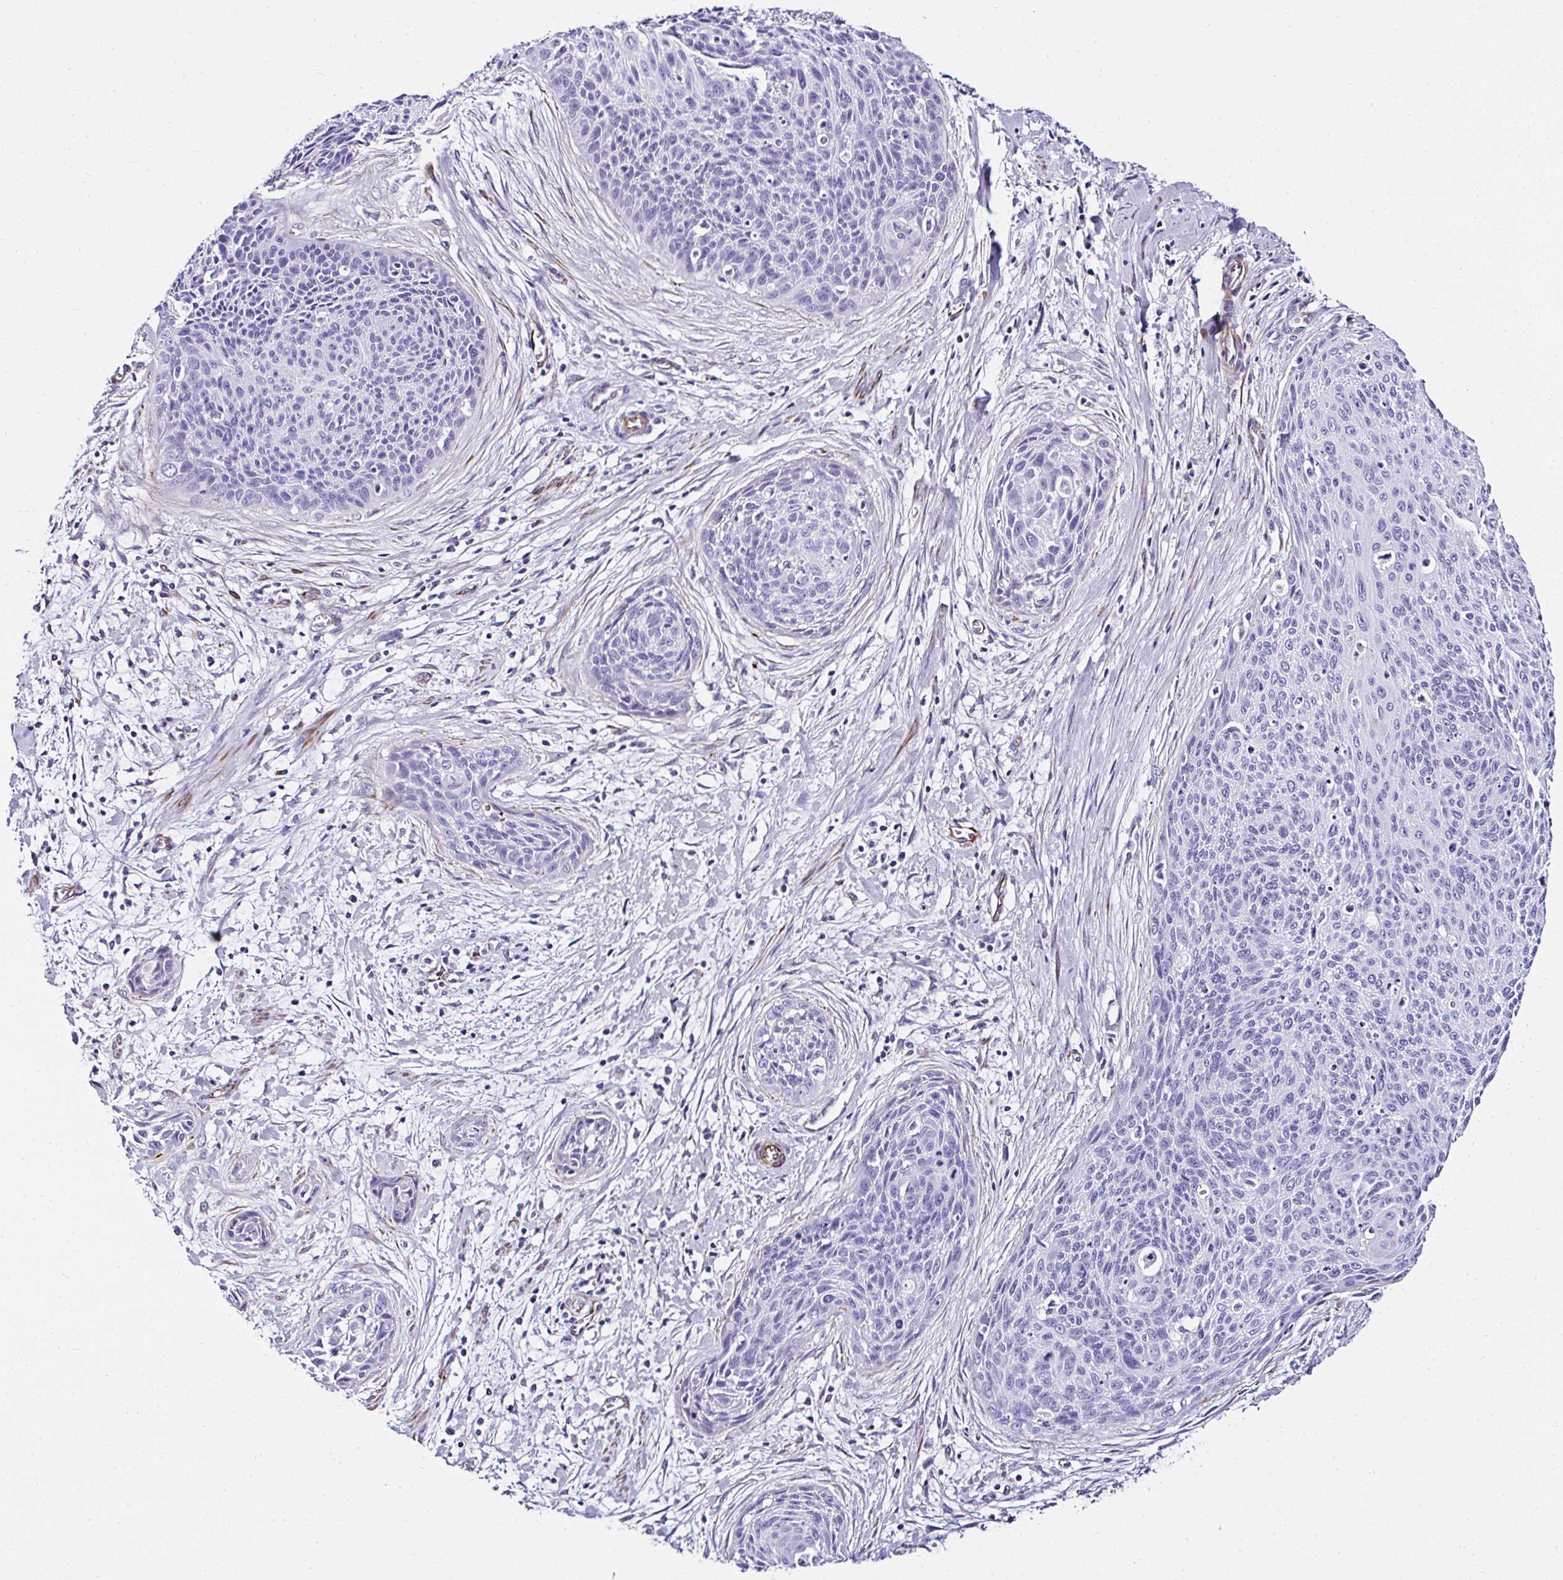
{"staining": {"intensity": "negative", "quantity": "none", "location": "none"}, "tissue": "cervical cancer", "cell_type": "Tumor cells", "image_type": "cancer", "snomed": [{"axis": "morphology", "description": "Squamous cell carcinoma, NOS"}, {"axis": "topography", "description": "Cervix"}], "caption": "Immunohistochemical staining of cervical cancer (squamous cell carcinoma) exhibits no significant expression in tumor cells.", "gene": "DEPDC5", "patient": {"sex": "female", "age": 55}}